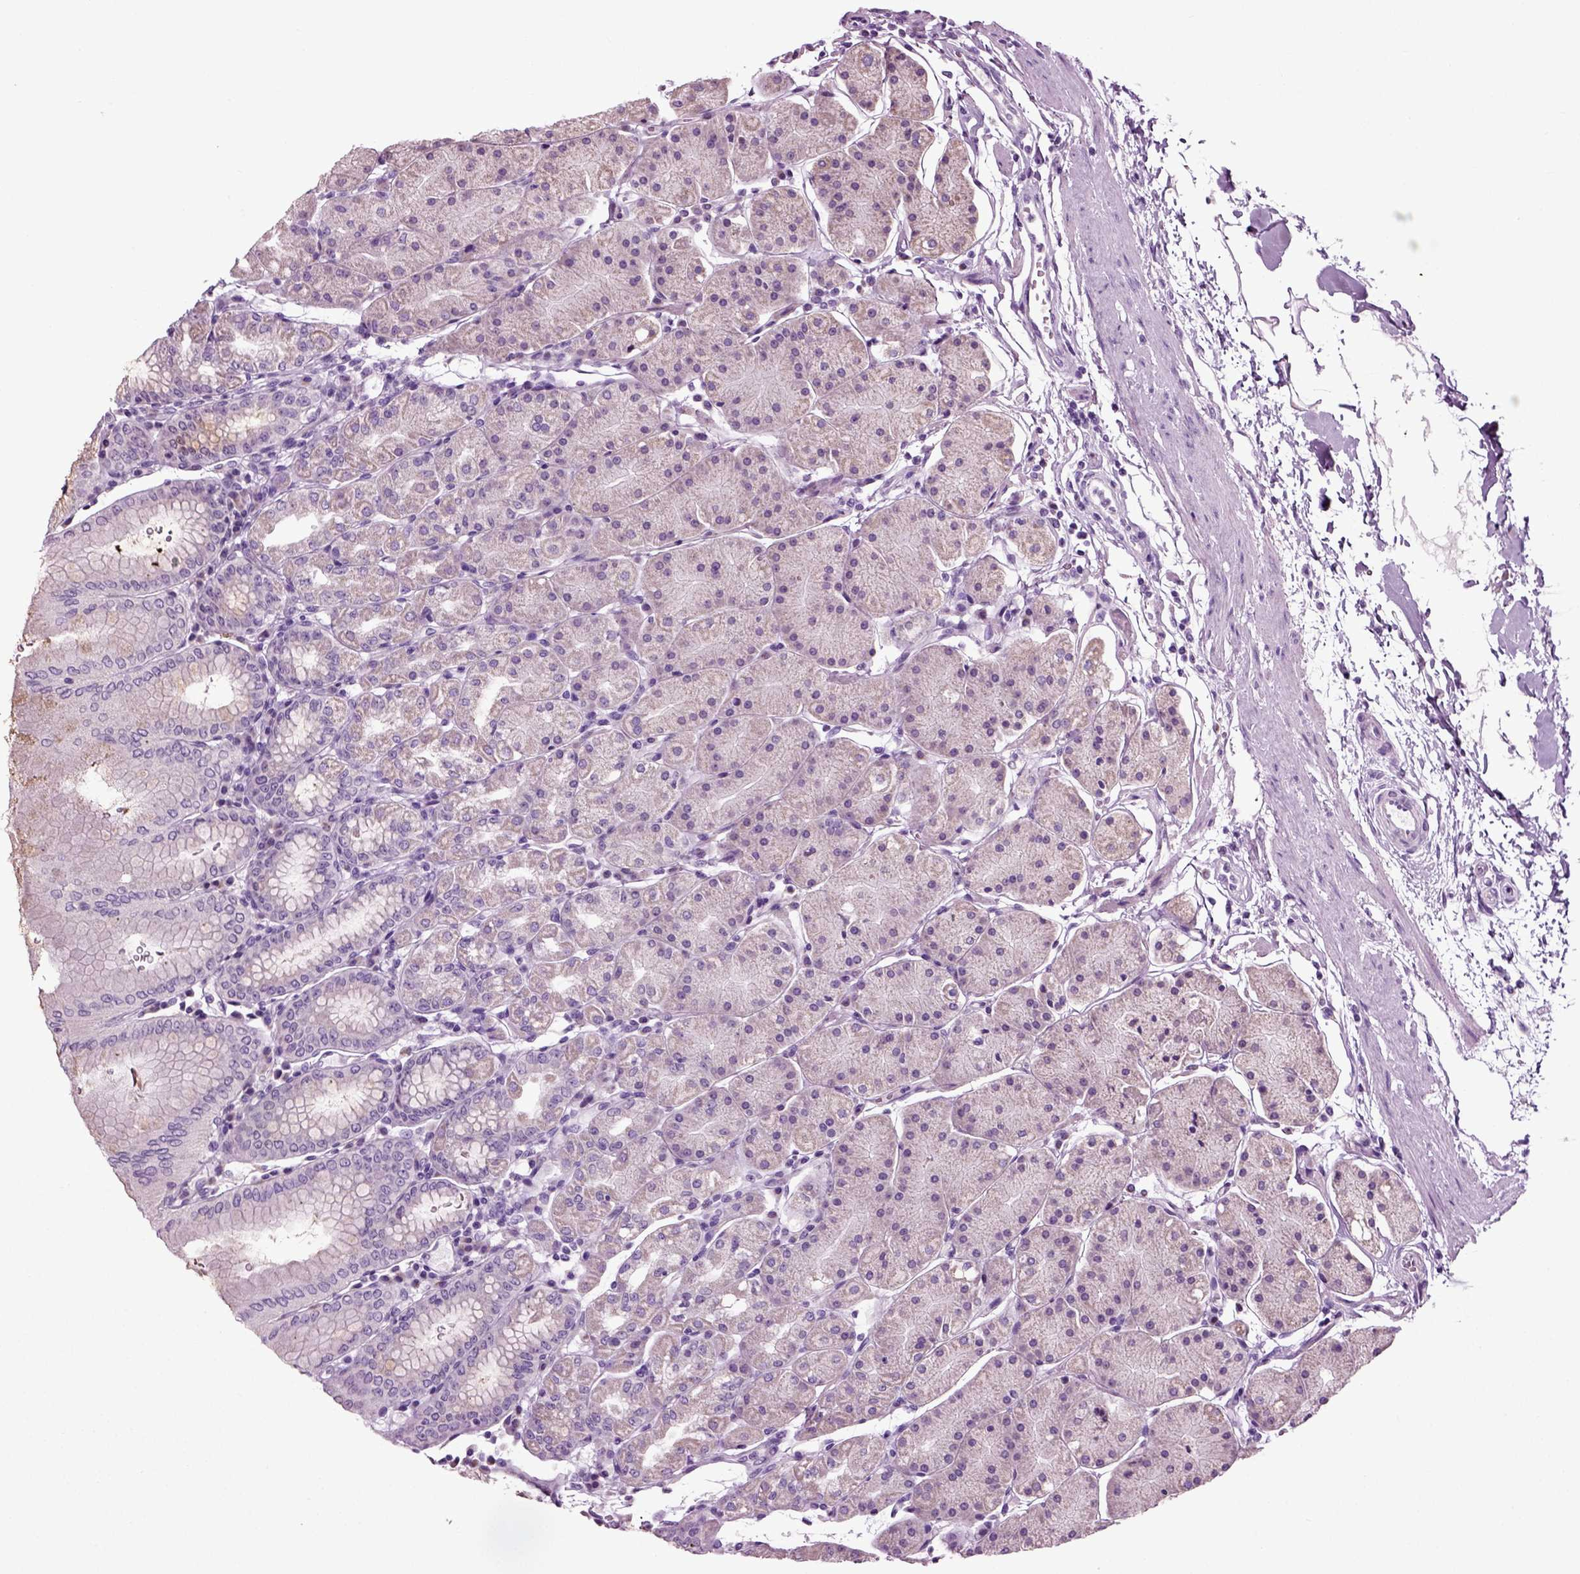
{"staining": {"intensity": "weak", "quantity": "25%-75%", "location": "cytoplasmic/membranous"}, "tissue": "stomach", "cell_type": "Glandular cells", "image_type": "normal", "snomed": [{"axis": "morphology", "description": "Normal tissue, NOS"}, {"axis": "topography", "description": "Stomach"}], "caption": "The immunohistochemical stain highlights weak cytoplasmic/membranous expression in glandular cells of benign stomach.", "gene": "DNAH10", "patient": {"sex": "male", "age": 54}}